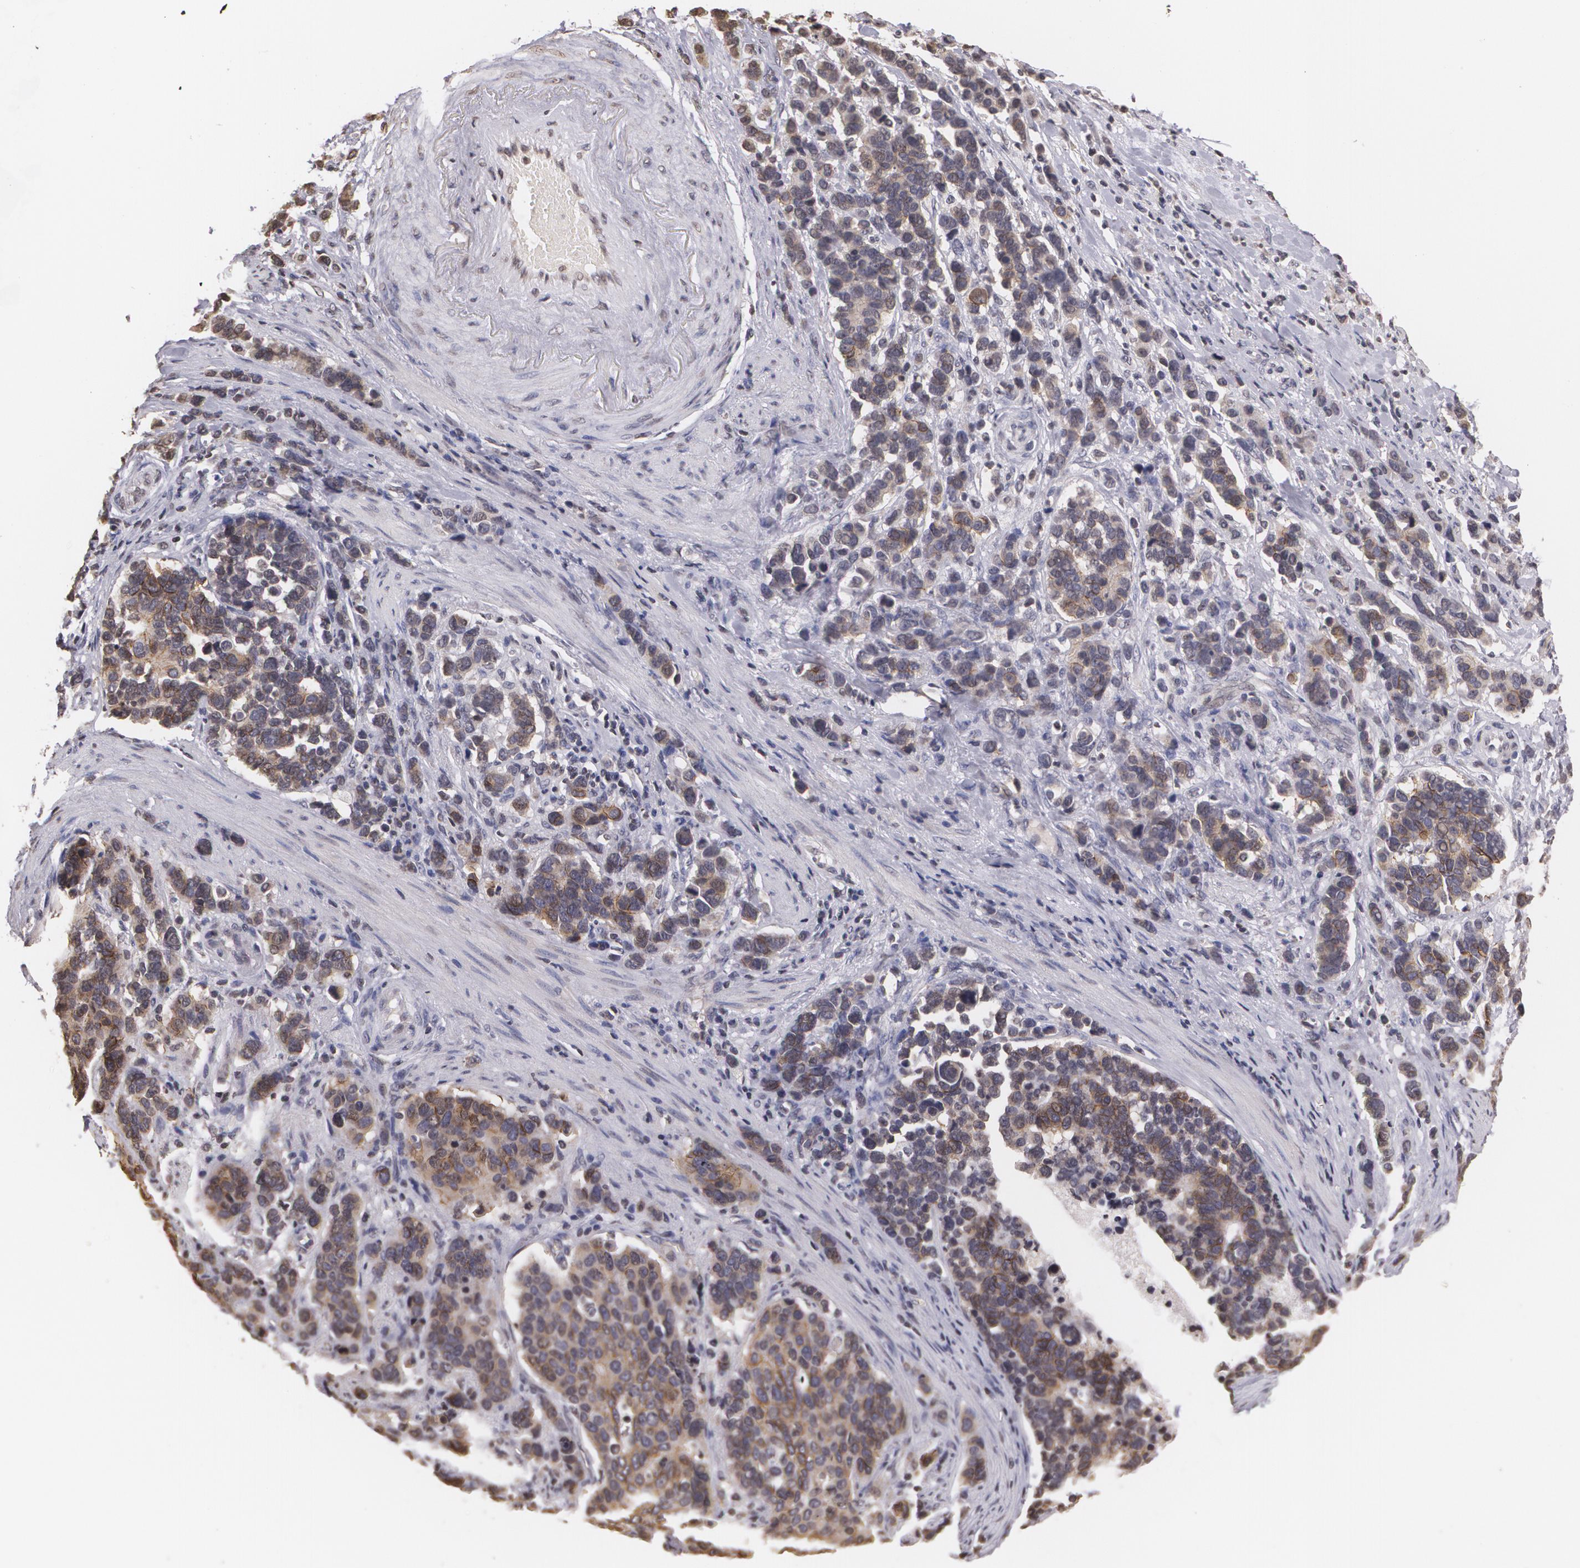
{"staining": {"intensity": "moderate", "quantity": "25%-75%", "location": "cytoplasmic/membranous"}, "tissue": "stomach cancer", "cell_type": "Tumor cells", "image_type": "cancer", "snomed": [{"axis": "morphology", "description": "Adenocarcinoma, NOS"}, {"axis": "topography", "description": "Stomach, upper"}], "caption": "IHC (DAB (3,3'-diaminobenzidine)) staining of stomach adenocarcinoma demonstrates moderate cytoplasmic/membranous protein staining in approximately 25%-75% of tumor cells.", "gene": "THRB", "patient": {"sex": "male", "age": 71}}